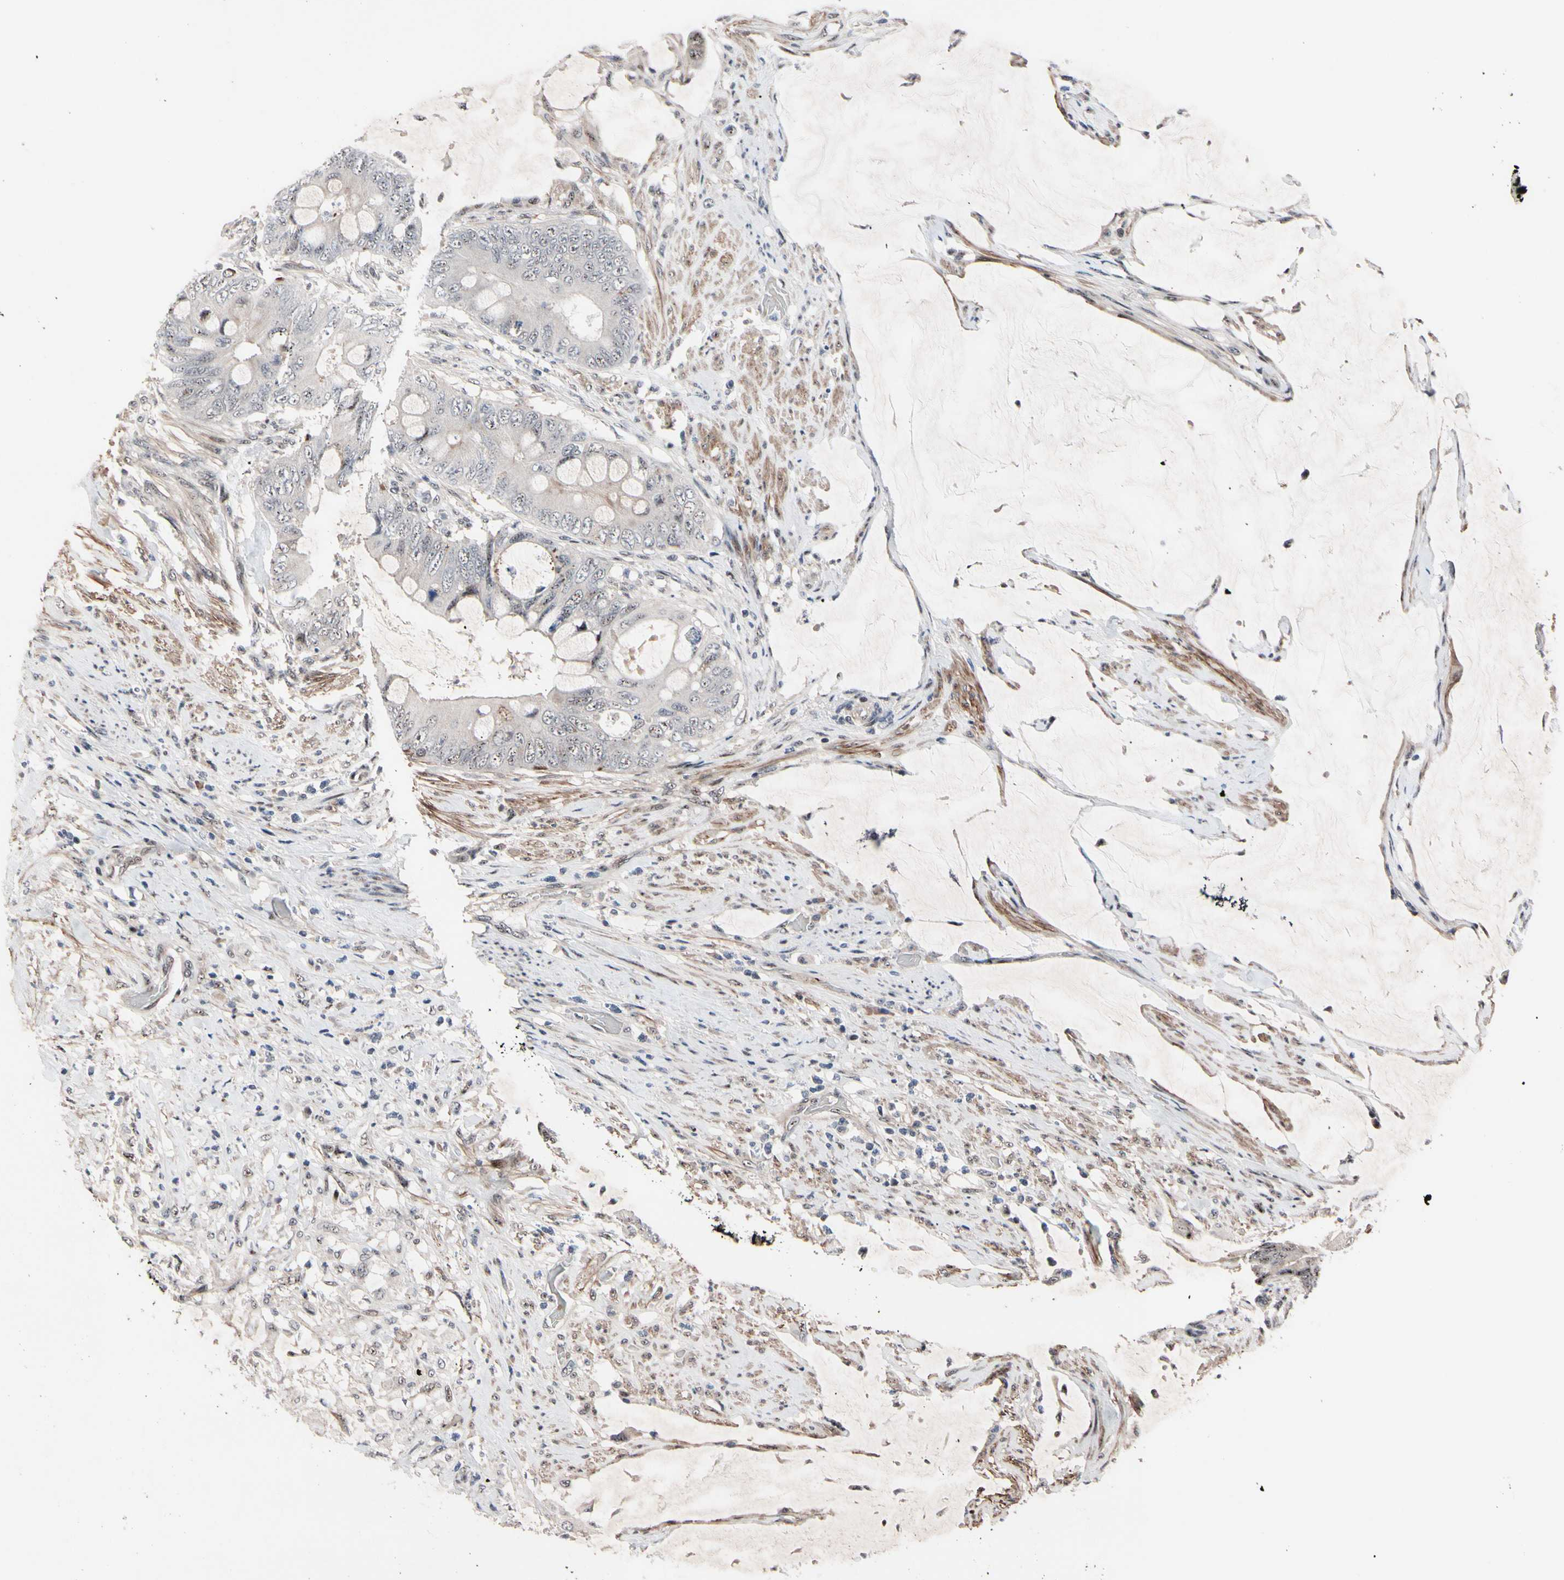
{"staining": {"intensity": "weak", "quantity": "<25%", "location": "nuclear"}, "tissue": "colorectal cancer", "cell_type": "Tumor cells", "image_type": "cancer", "snomed": [{"axis": "morphology", "description": "Adenocarcinoma, NOS"}, {"axis": "topography", "description": "Rectum"}], "caption": "Immunohistochemistry photomicrograph of neoplastic tissue: human colorectal cancer stained with DAB (3,3'-diaminobenzidine) exhibits no significant protein staining in tumor cells.", "gene": "SOX7", "patient": {"sex": "female", "age": 77}}